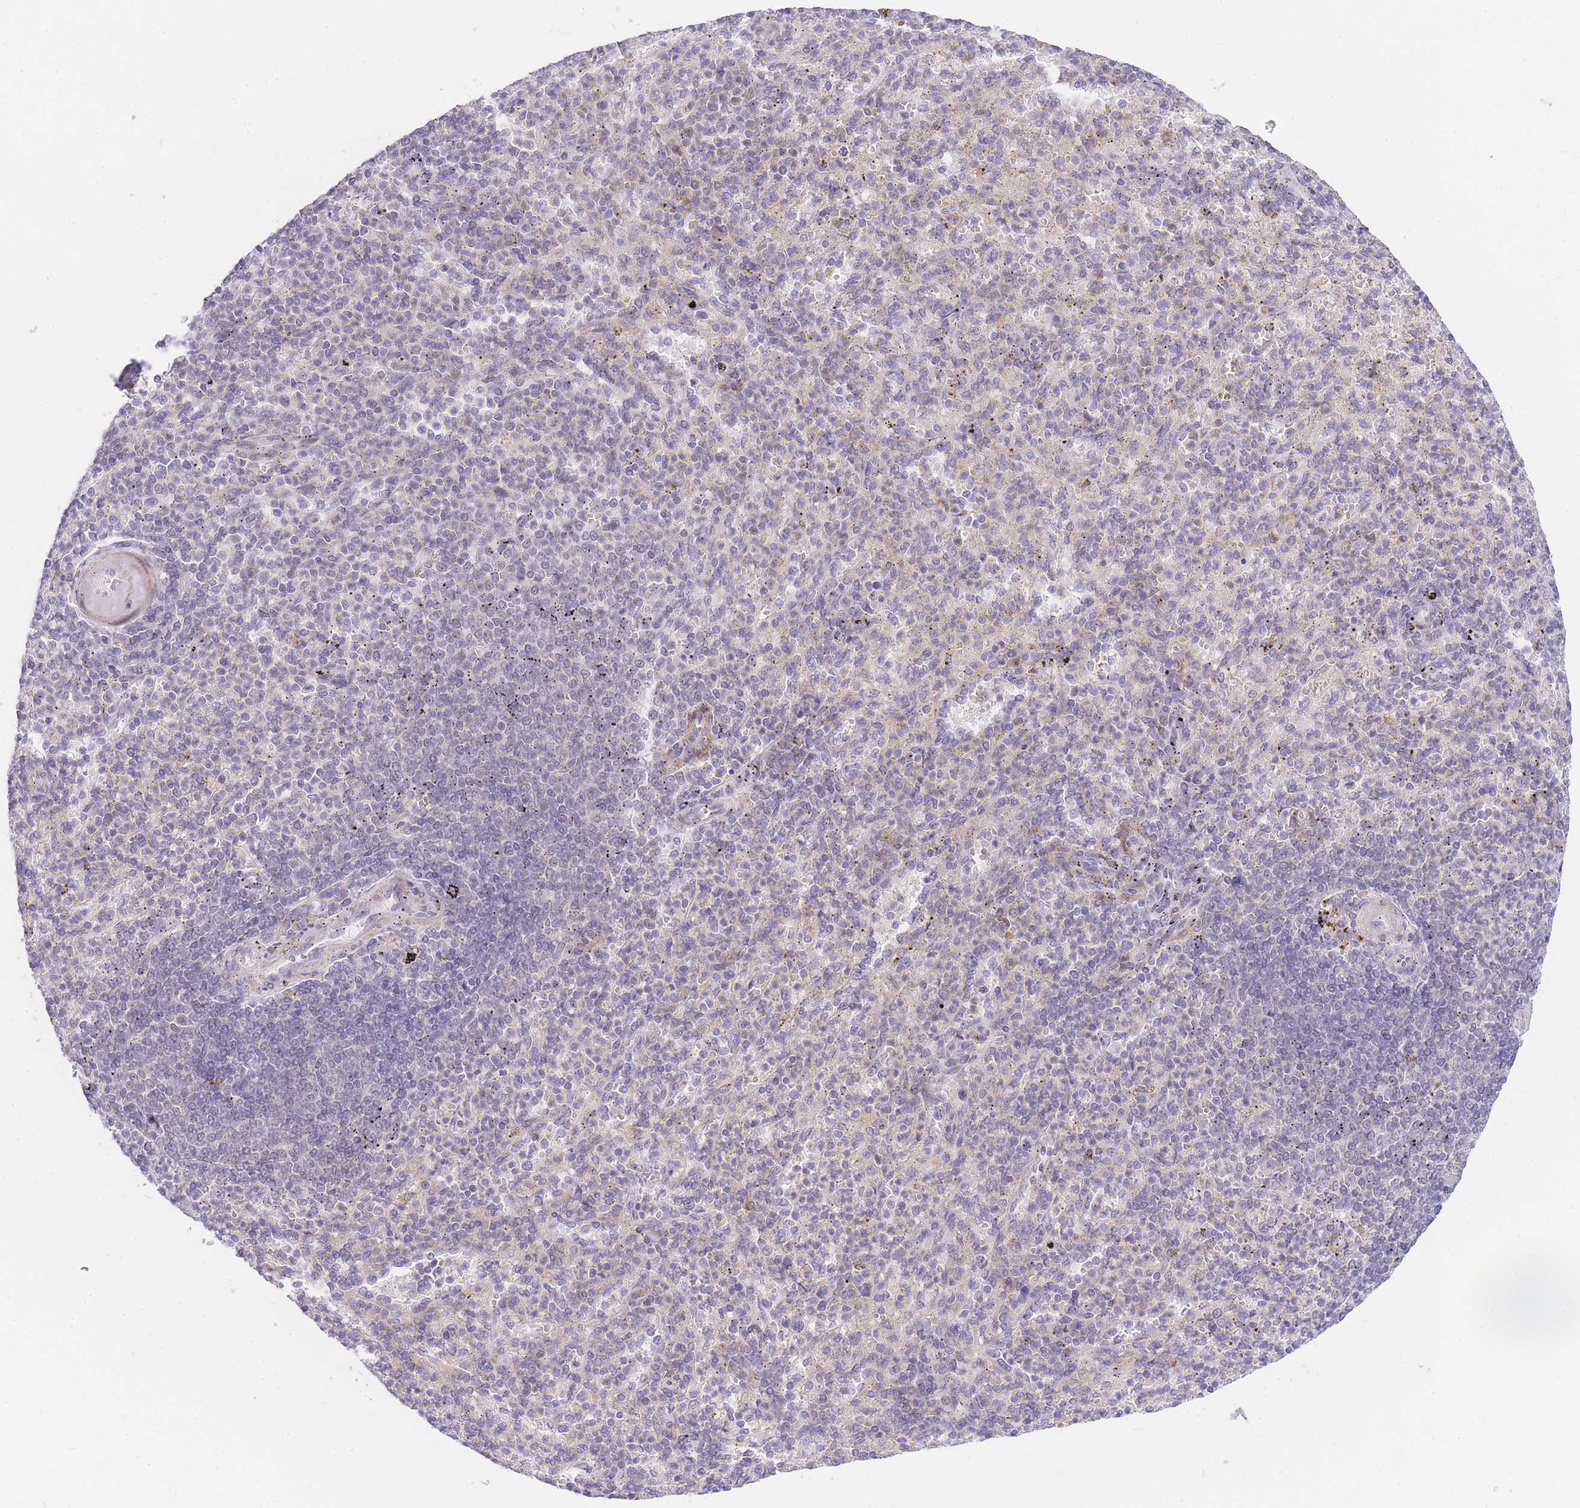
{"staining": {"intensity": "negative", "quantity": "none", "location": "none"}, "tissue": "spleen", "cell_type": "Cells in red pulp", "image_type": "normal", "snomed": [{"axis": "morphology", "description": "Normal tissue, NOS"}, {"axis": "topography", "description": "Spleen"}], "caption": "This is a image of immunohistochemistry staining of unremarkable spleen, which shows no expression in cells in red pulp.", "gene": "SLC25A33", "patient": {"sex": "female", "age": 74}}